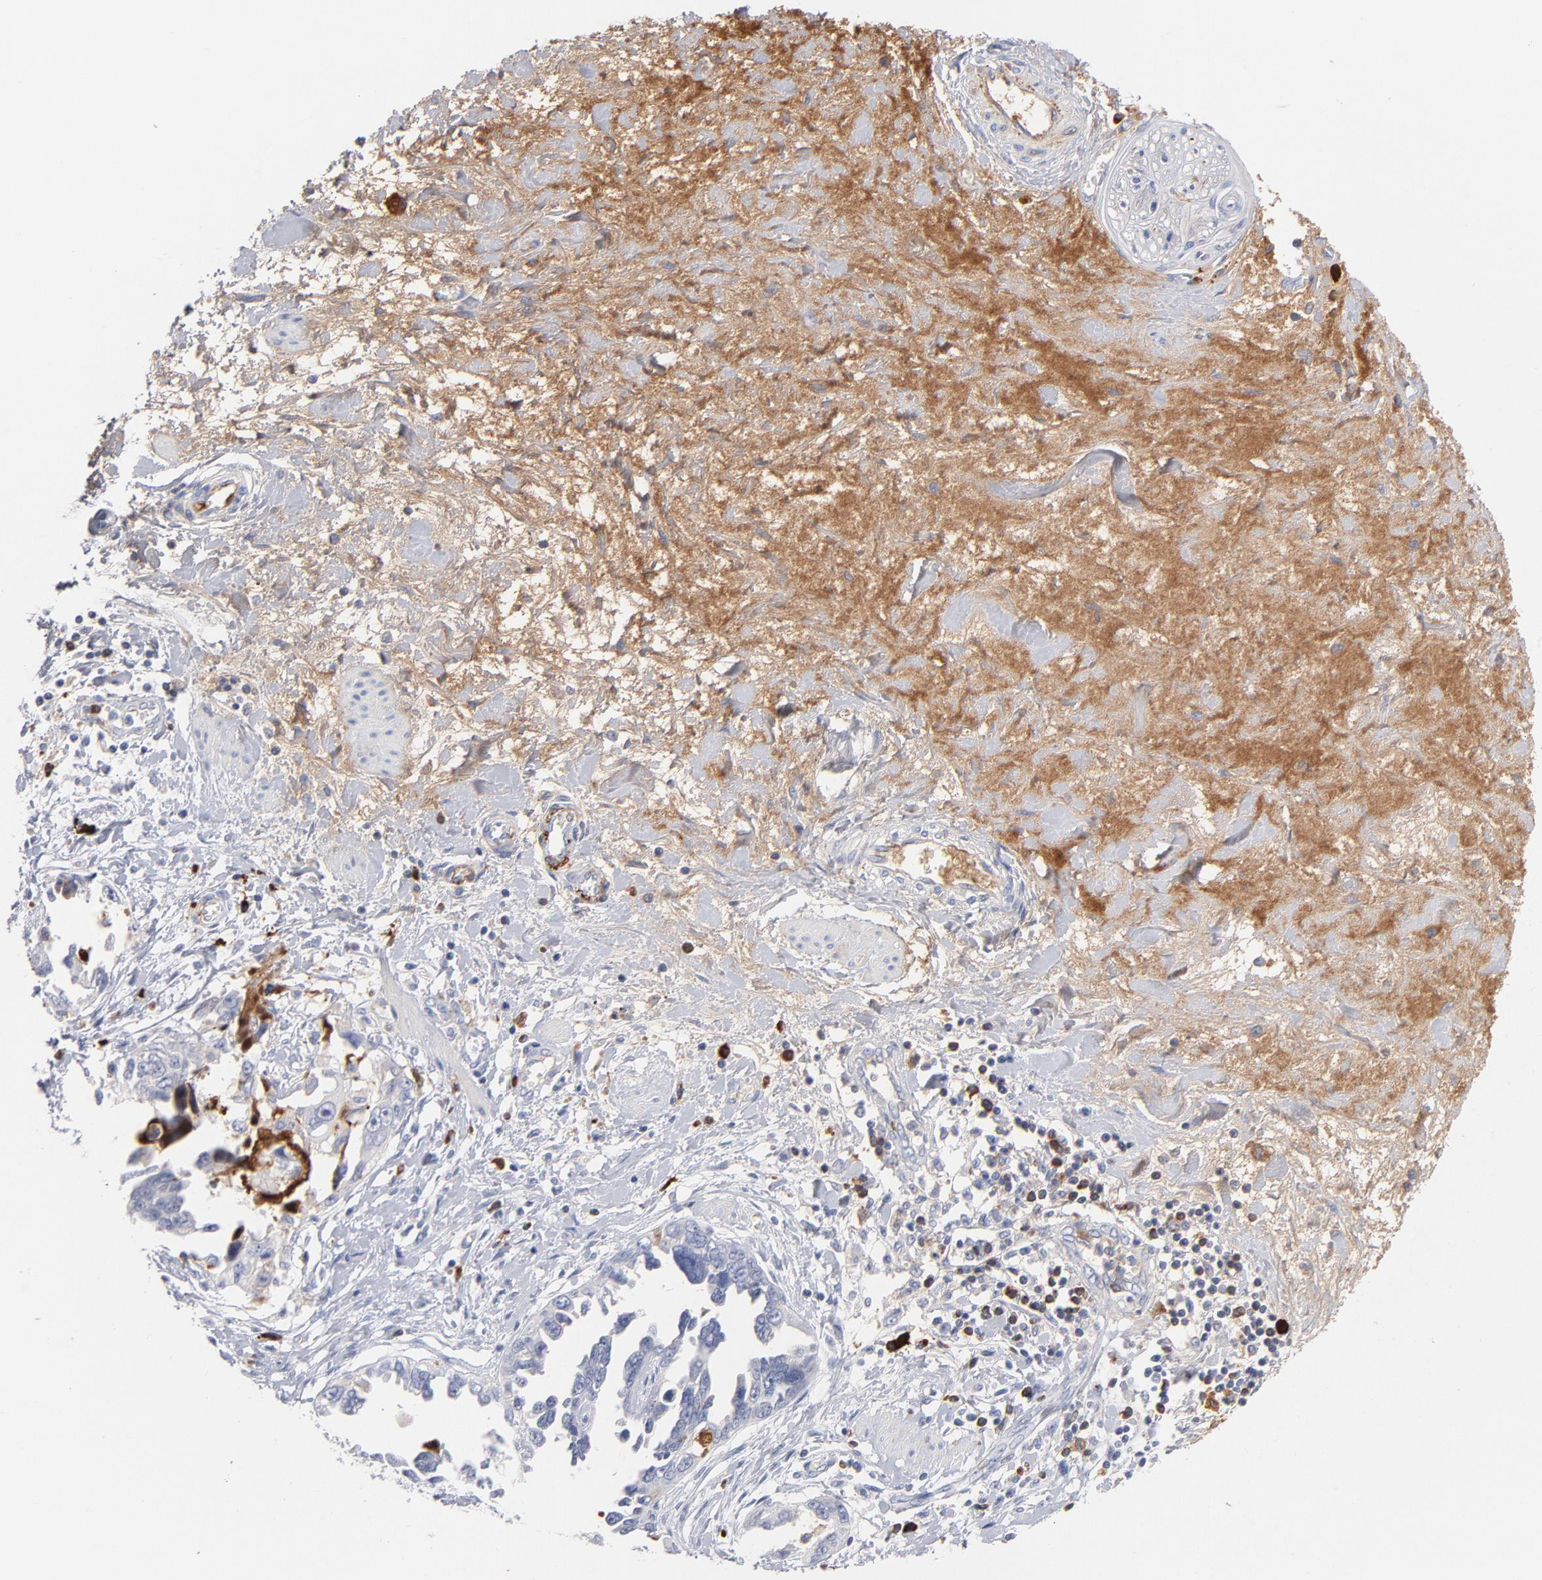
{"staining": {"intensity": "negative", "quantity": "none", "location": "none"}, "tissue": "ovarian cancer", "cell_type": "Tumor cells", "image_type": "cancer", "snomed": [{"axis": "morphology", "description": "Cystadenocarcinoma, serous, NOS"}, {"axis": "topography", "description": "Ovary"}], "caption": "Histopathology image shows no significant protein staining in tumor cells of ovarian serous cystadenocarcinoma.", "gene": "PLAT", "patient": {"sex": "female", "age": 63}}